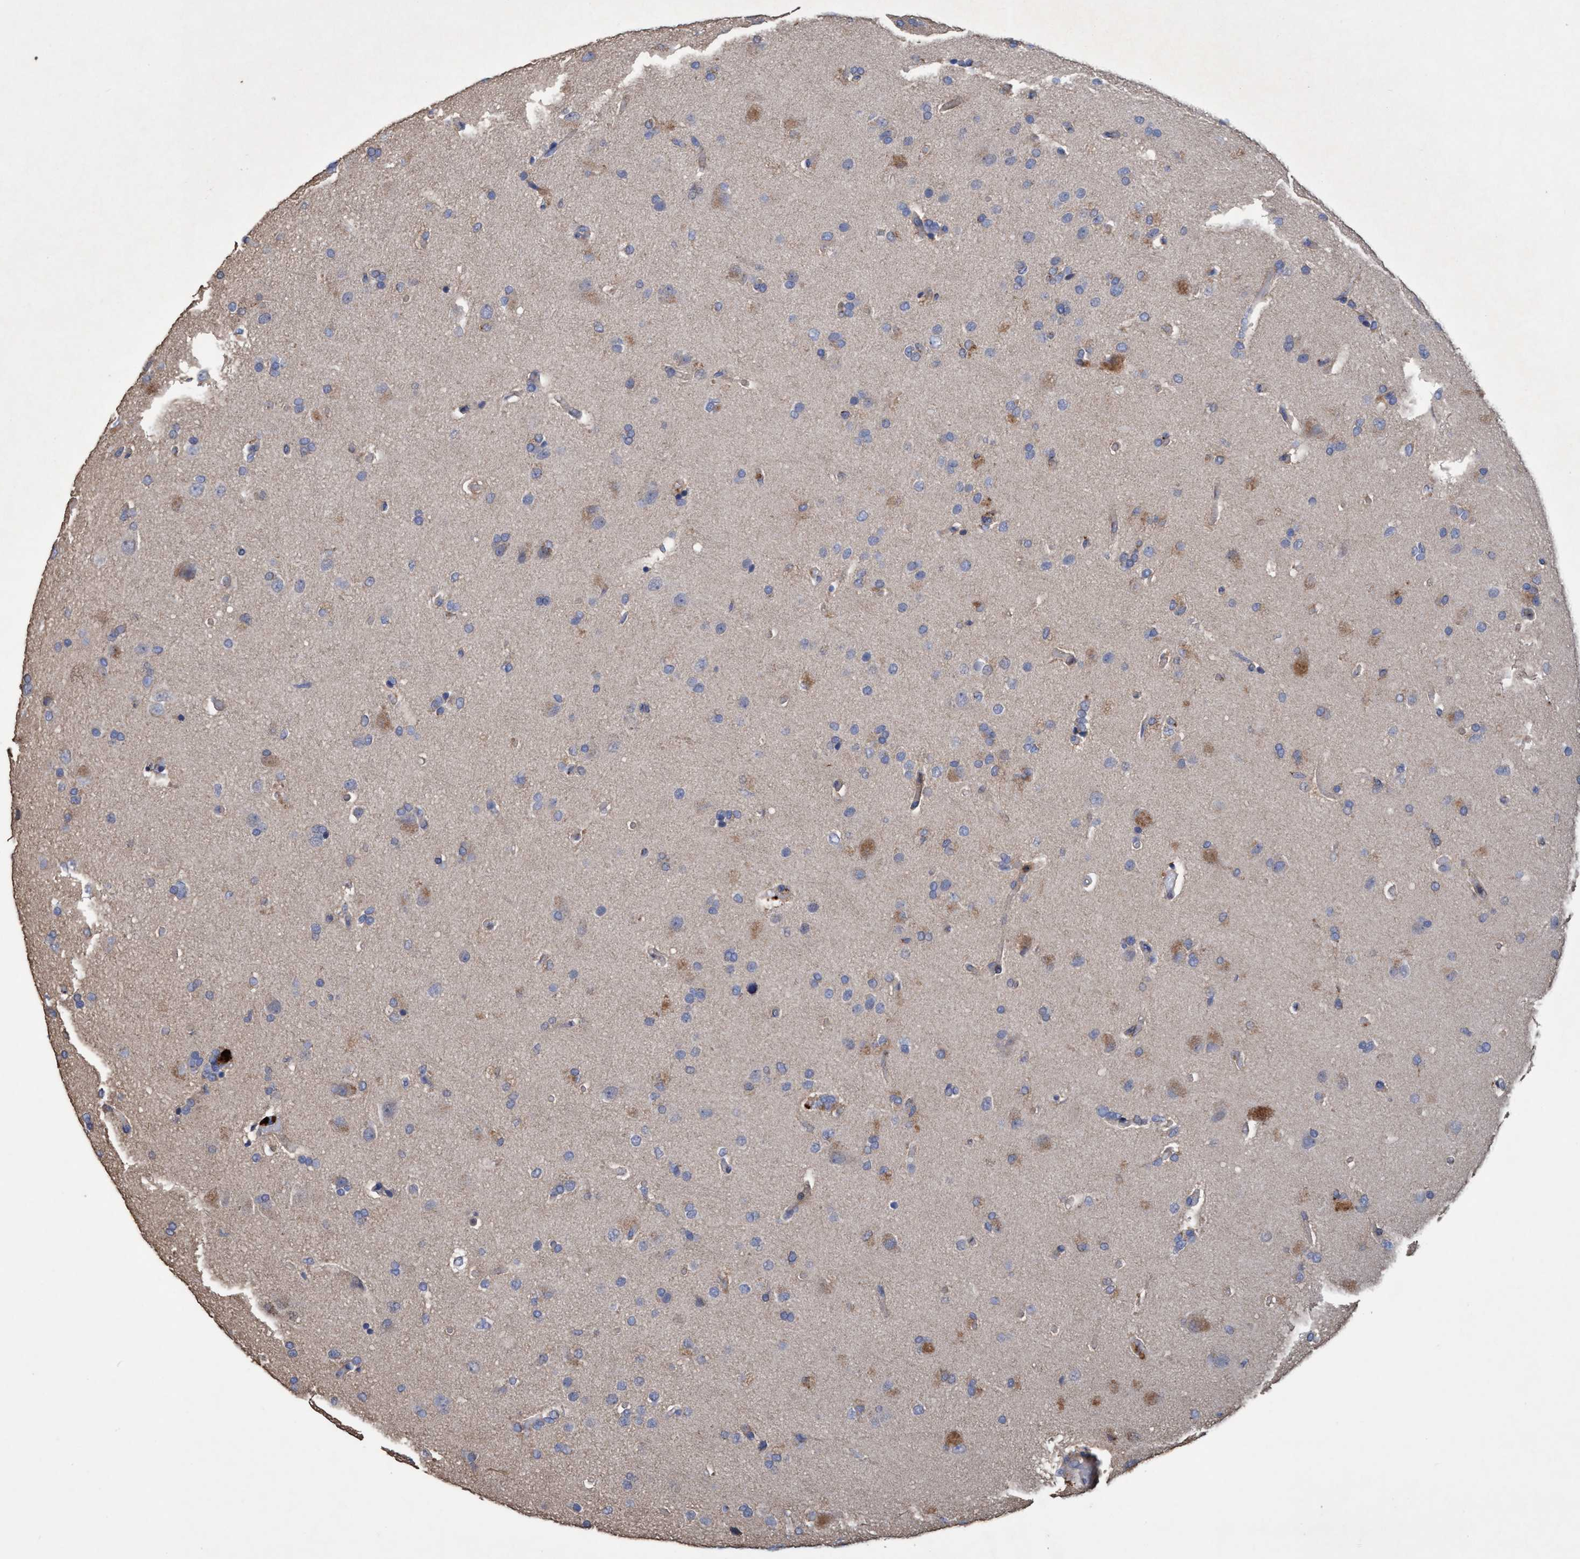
{"staining": {"intensity": "weak", "quantity": "25%-75%", "location": "cytoplasmic/membranous"}, "tissue": "glioma", "cell_type": "Tumor cells", "image_type": "cancer", "snomed": [{"axis": "morphology", "description": "Glioma, malignant, High grade"}, {"axis": "topography", "description": "Brain"}], "caption": "An image of human glioma stained for a protein demonstrates weak cytoplasmic/membranous brown staining in tumor cells.", "gene": "BICD2", "patient": {"sex": "male", "age": 72}}